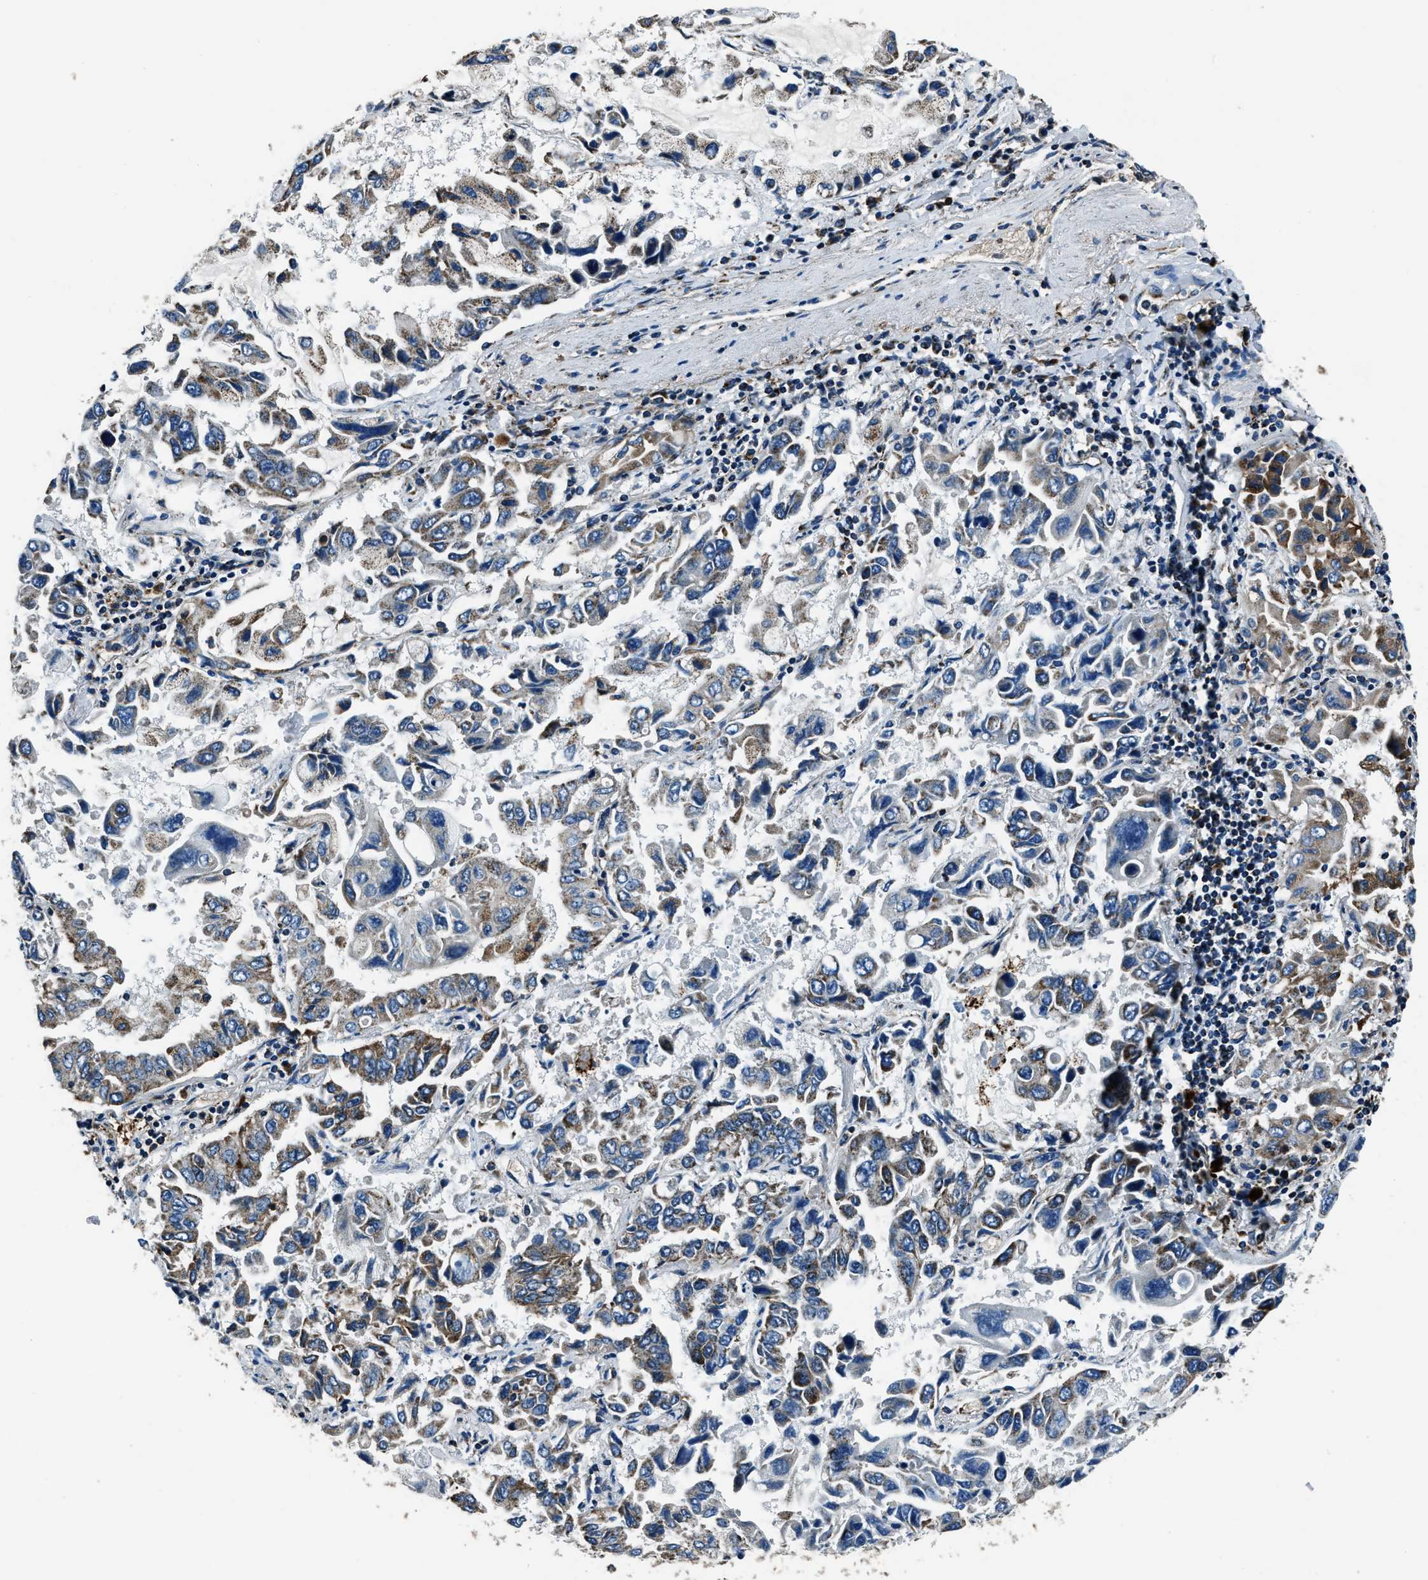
{"staining": {"intensity": "moderate", "quantity": "25%-75%", "location": "cytoplasmic/membranous"}, "tissue": "lung cancer", "cell_type": "Tumor cells", "image_type": "cancer", "snomed": [{"axis": "morphology", "description": "Adenocarcinoma, NOS"}, {"axis": "topography", "description": "Lung"}], "caption": "Lung cancer (adenocarcinoma) tissue demonstrates moderate cytoplasmic/membranous expression in approximately 25%-75% of tumor cells (DAB (3,3'-diaminobenzidine) IHC with brightfield microscopy, high magnification).", "gene": "OGDH", "patient": {"sex": "male", "age": 64}}